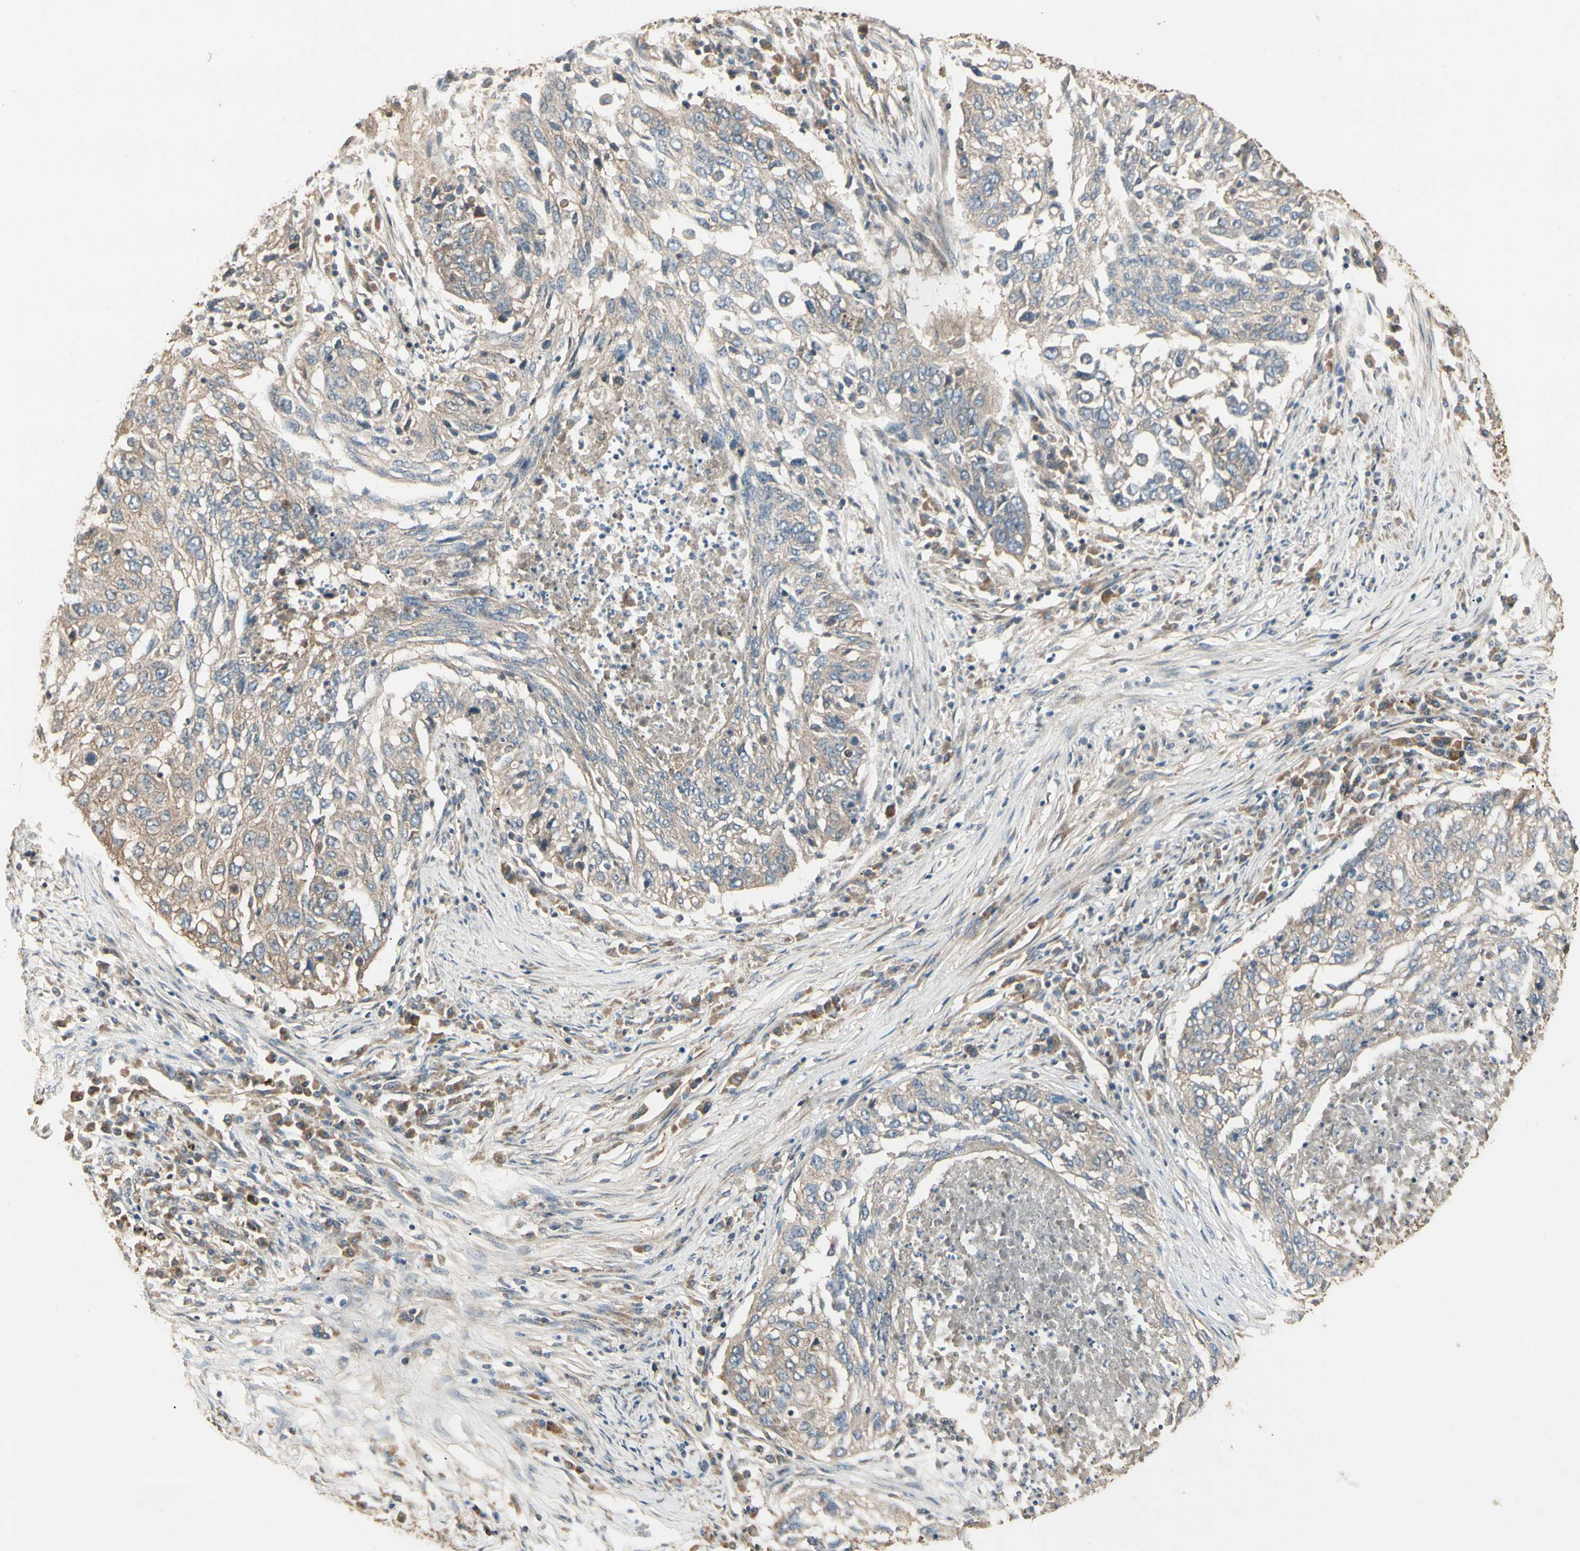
{"staining": {"intensity": "weak", "quantity": ">75%", "location": "cytoplasmic/membranous"}, "tissue": "lung cancer", "cell_type": "Tumor cells", "image_type": "cancer", "snomed": [{"axis": "morphology", "description": "Squamous cell carcinoma, NOS"}, {"axis": "topography", "description": "Lung"}], "caption": "An image of lung squamous cell carcinoma stained for a protein exhibits weak cytoplasmic/membranous brown staining in tumor cells.", "gene": "CCT7", "patient": {"sex": "female", "age": 63}}